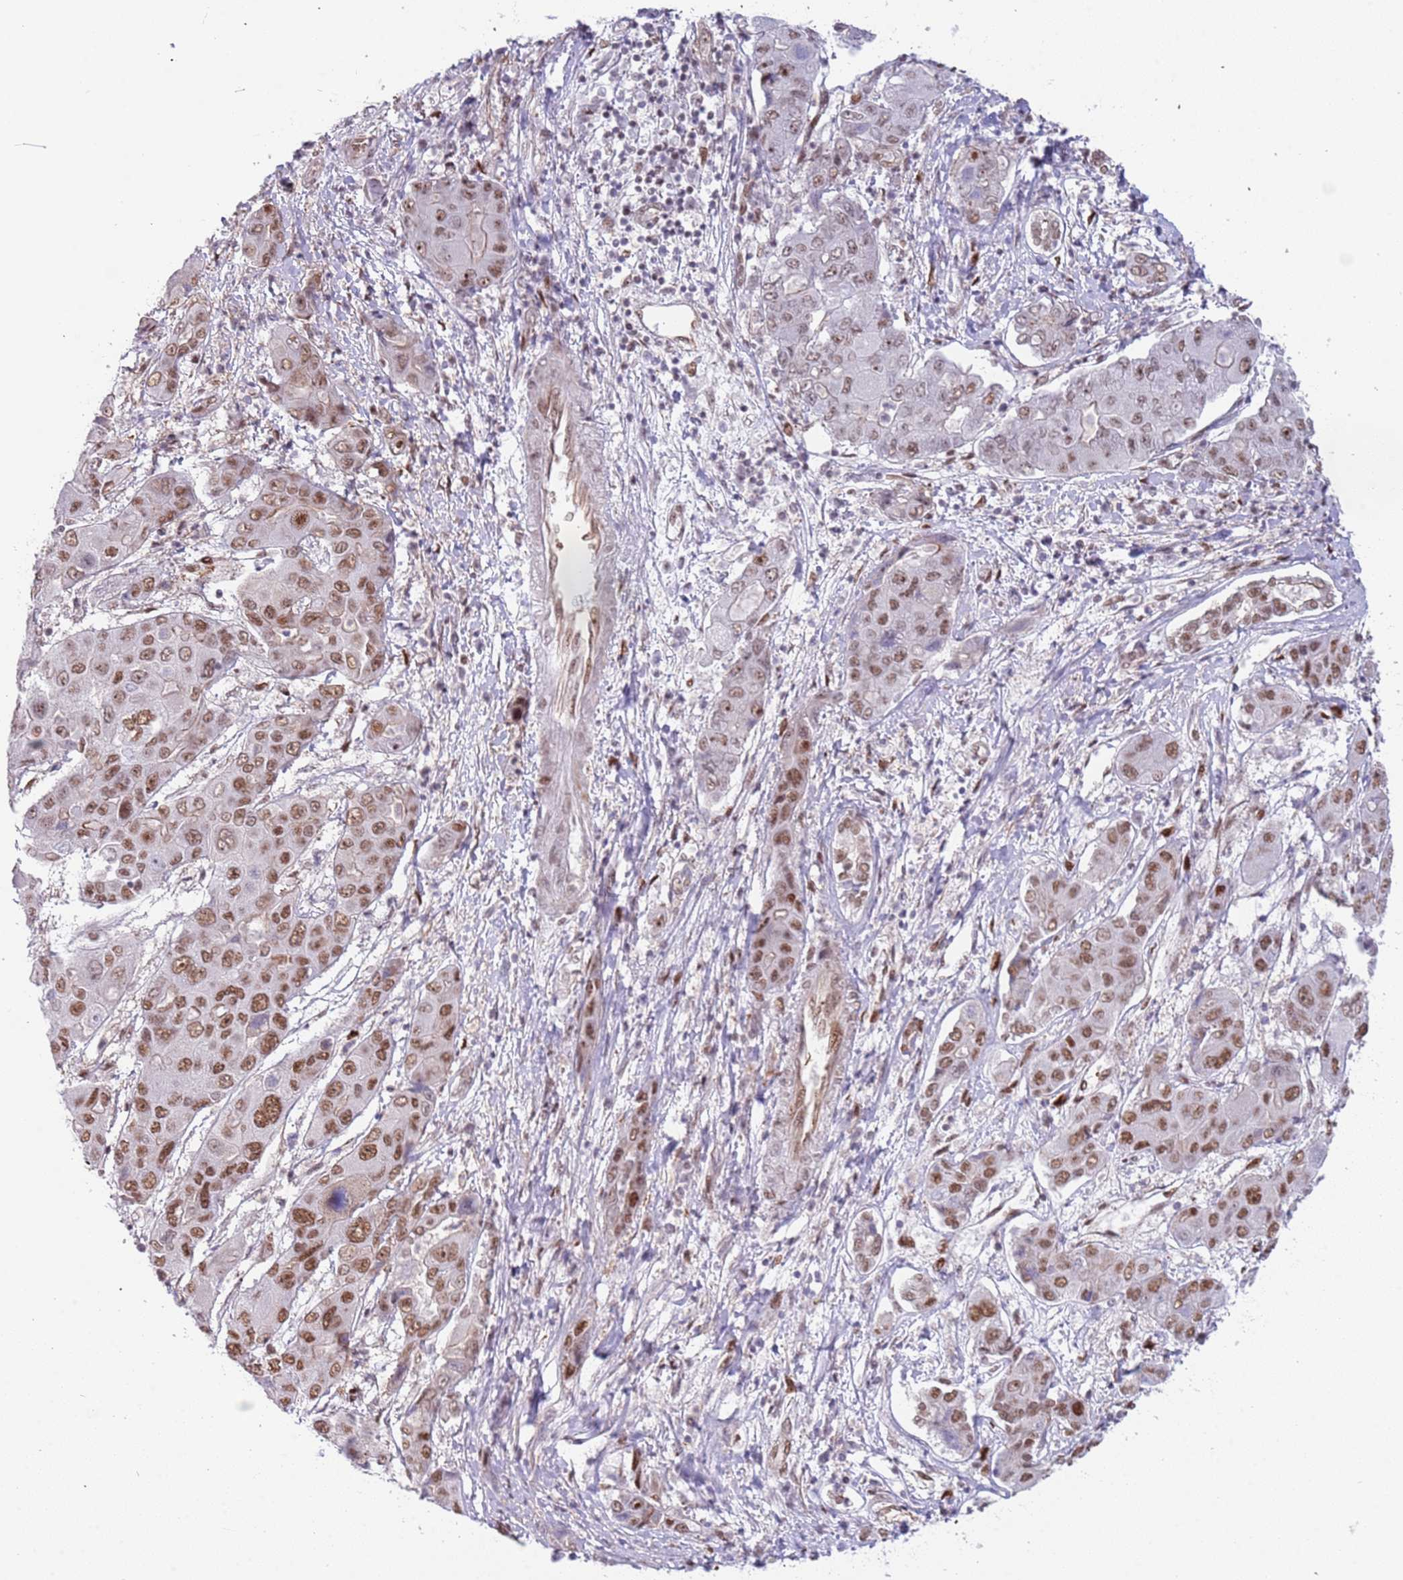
{"staining": {"intensity": "moderate", "quantity": ">75%", "location": "nuclear"}, "tissue": "liver cancer", "cell_type": "Tumor cells", "image_type": "cancer", "snomed": [{"axis": "morphology", "description": "Cholangiocarcinoma"}, {"axis": "topography", "description": "Liver"}], "caption": "Immunohistochemistry (DAB (3,3'-diaminobenzidine)) staining of liver cancer (cholangiocarcinoma) demonstrates moderate nuclear protein staining in approximately >75% of tumor cells.", "gene": "LRMDA", "patient": {"sex": "male", "age": 67}}